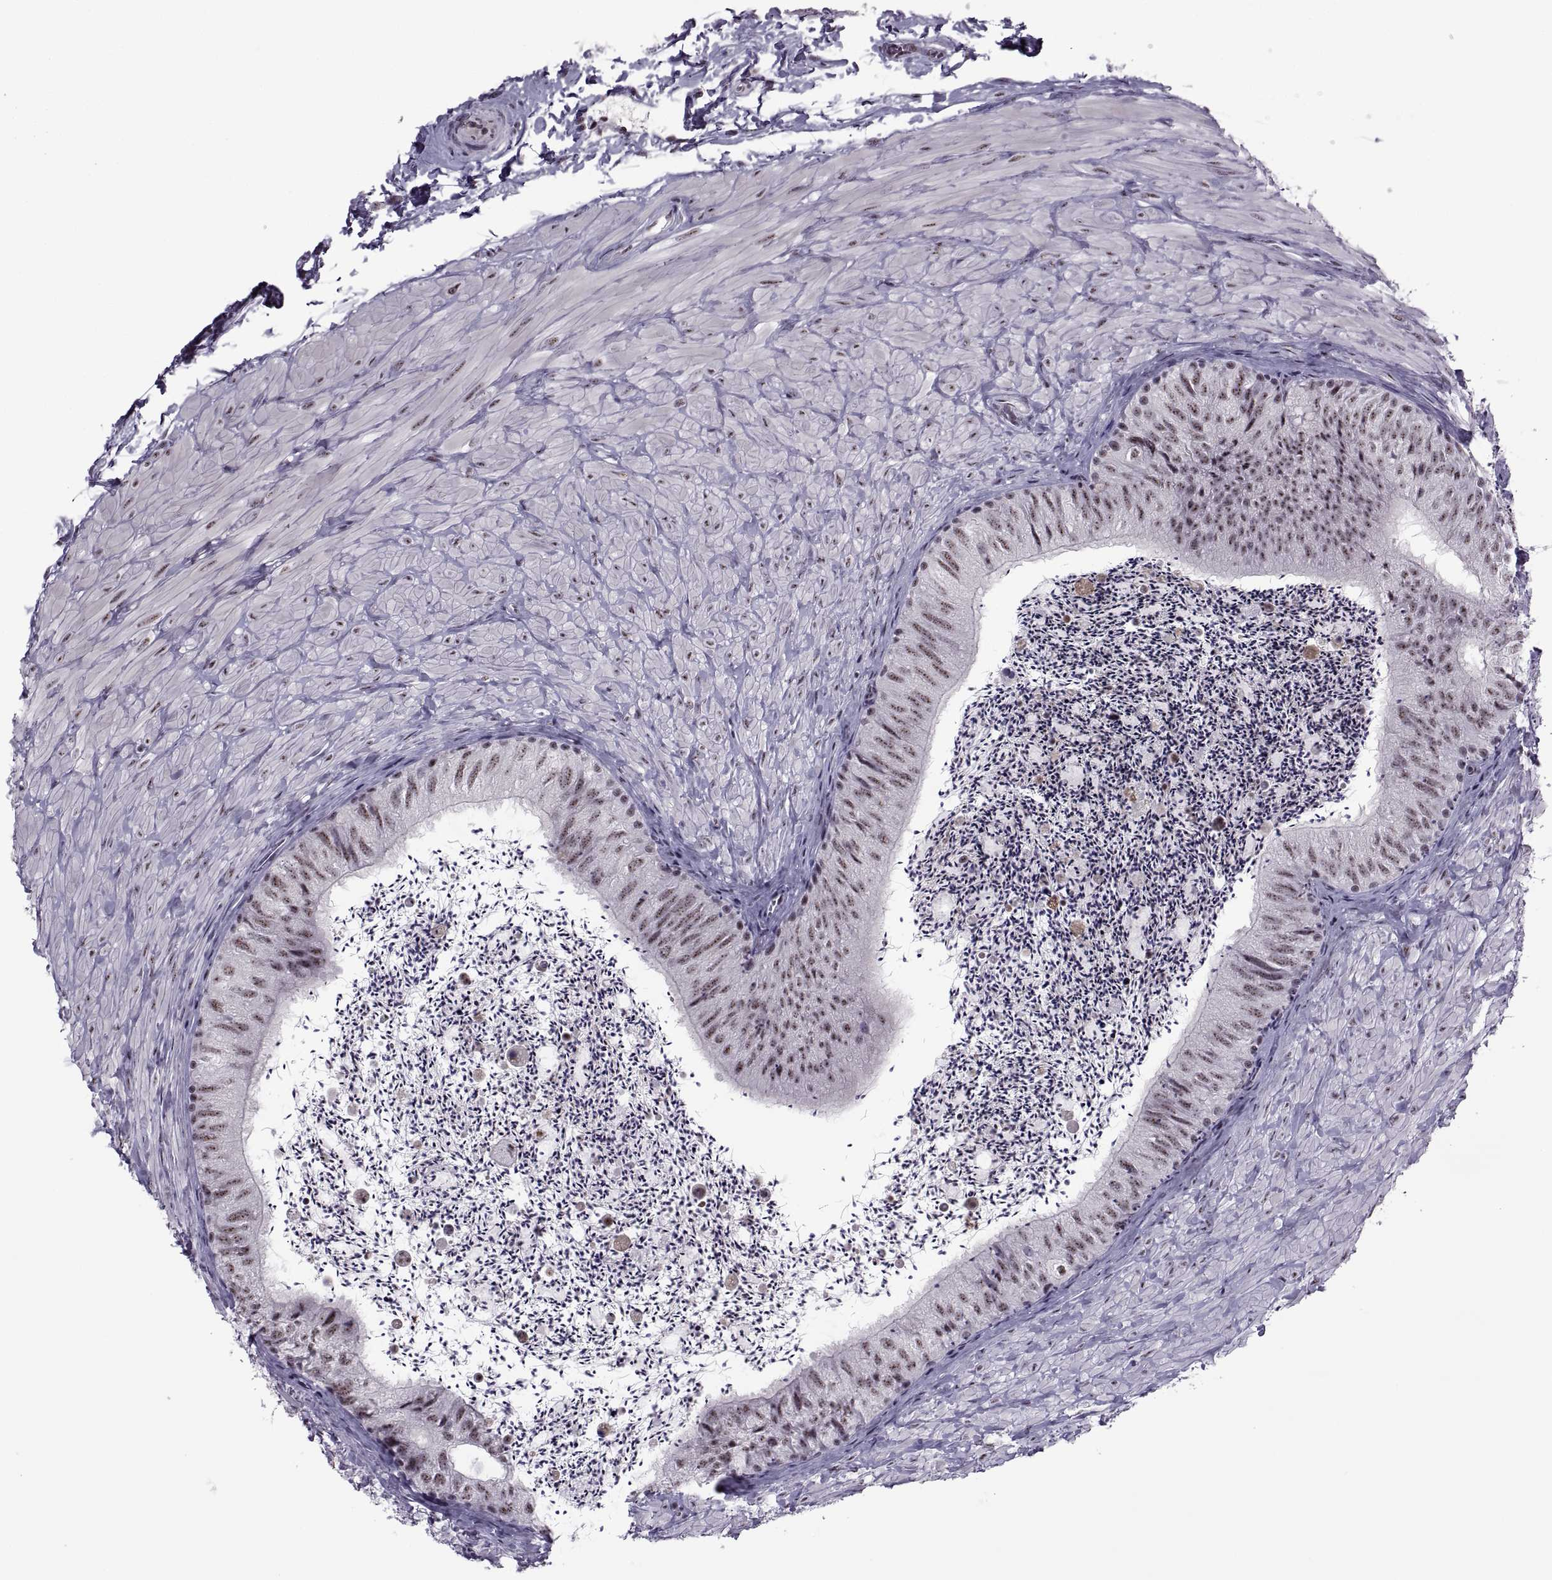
{"staining": {"intensity": "weak", "quantity": ">75%", "location": "nuclear"}, "tissue": "epididymis", "cell_type": "Glandular cells", "image_type": "normal", "snomed": [{"axis": "morphology", "description": "Normal tissue, NOS"}, {"axis": "topography", "description": "Epididymis"}], "caption": "Weak nuclear expression for a protein is seen in approximately >75% of glandular cells of normal epididymis using immunohistochemistry.", "gene": "MAGEA4", "patient": {"sex": "male", "age": 32}}